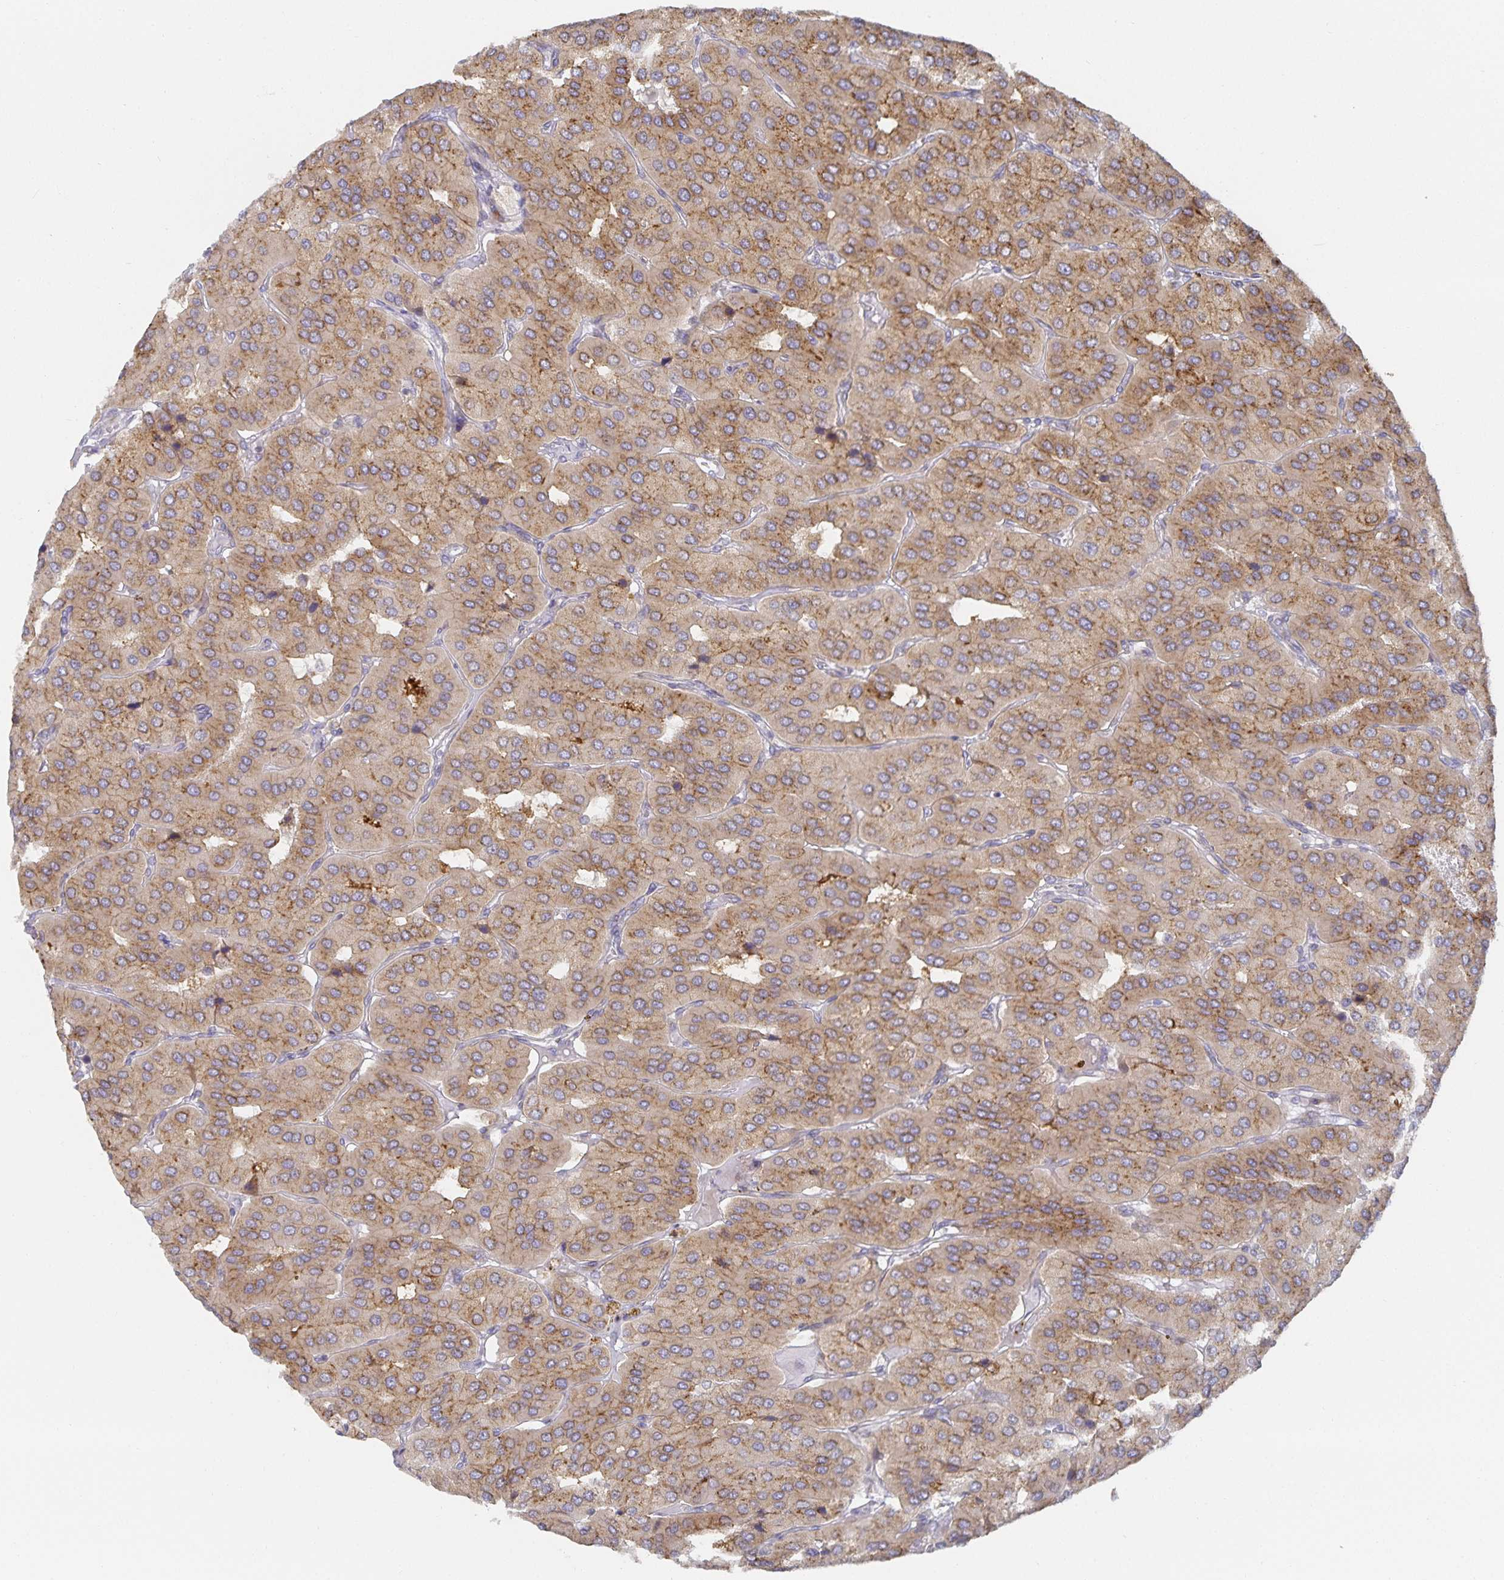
{"staining": {"intensity": "moderate", "quantity": ">75%", "location": "cytoplasmic/membranous"}, "tissue": "parathyroid gland", "cell_type": "Glandular cells", "image_type": "normal", "snomed": [{"axis": "morphology", "description": "Normal tissue, NOS"}, {"axis": "morphology", "description": "Adenoma, NOS"}, {"axis": "topography", "description": "Parathyroid gland"}], "caption": "The micrograph reveals staining of benign parathyroid gland, revealing moderate cytoplasmic/membranous protein positivity (brown color) within glandular cells.", "gene": "NOMO1", "patient": {"sex": "female", "age": 86}}